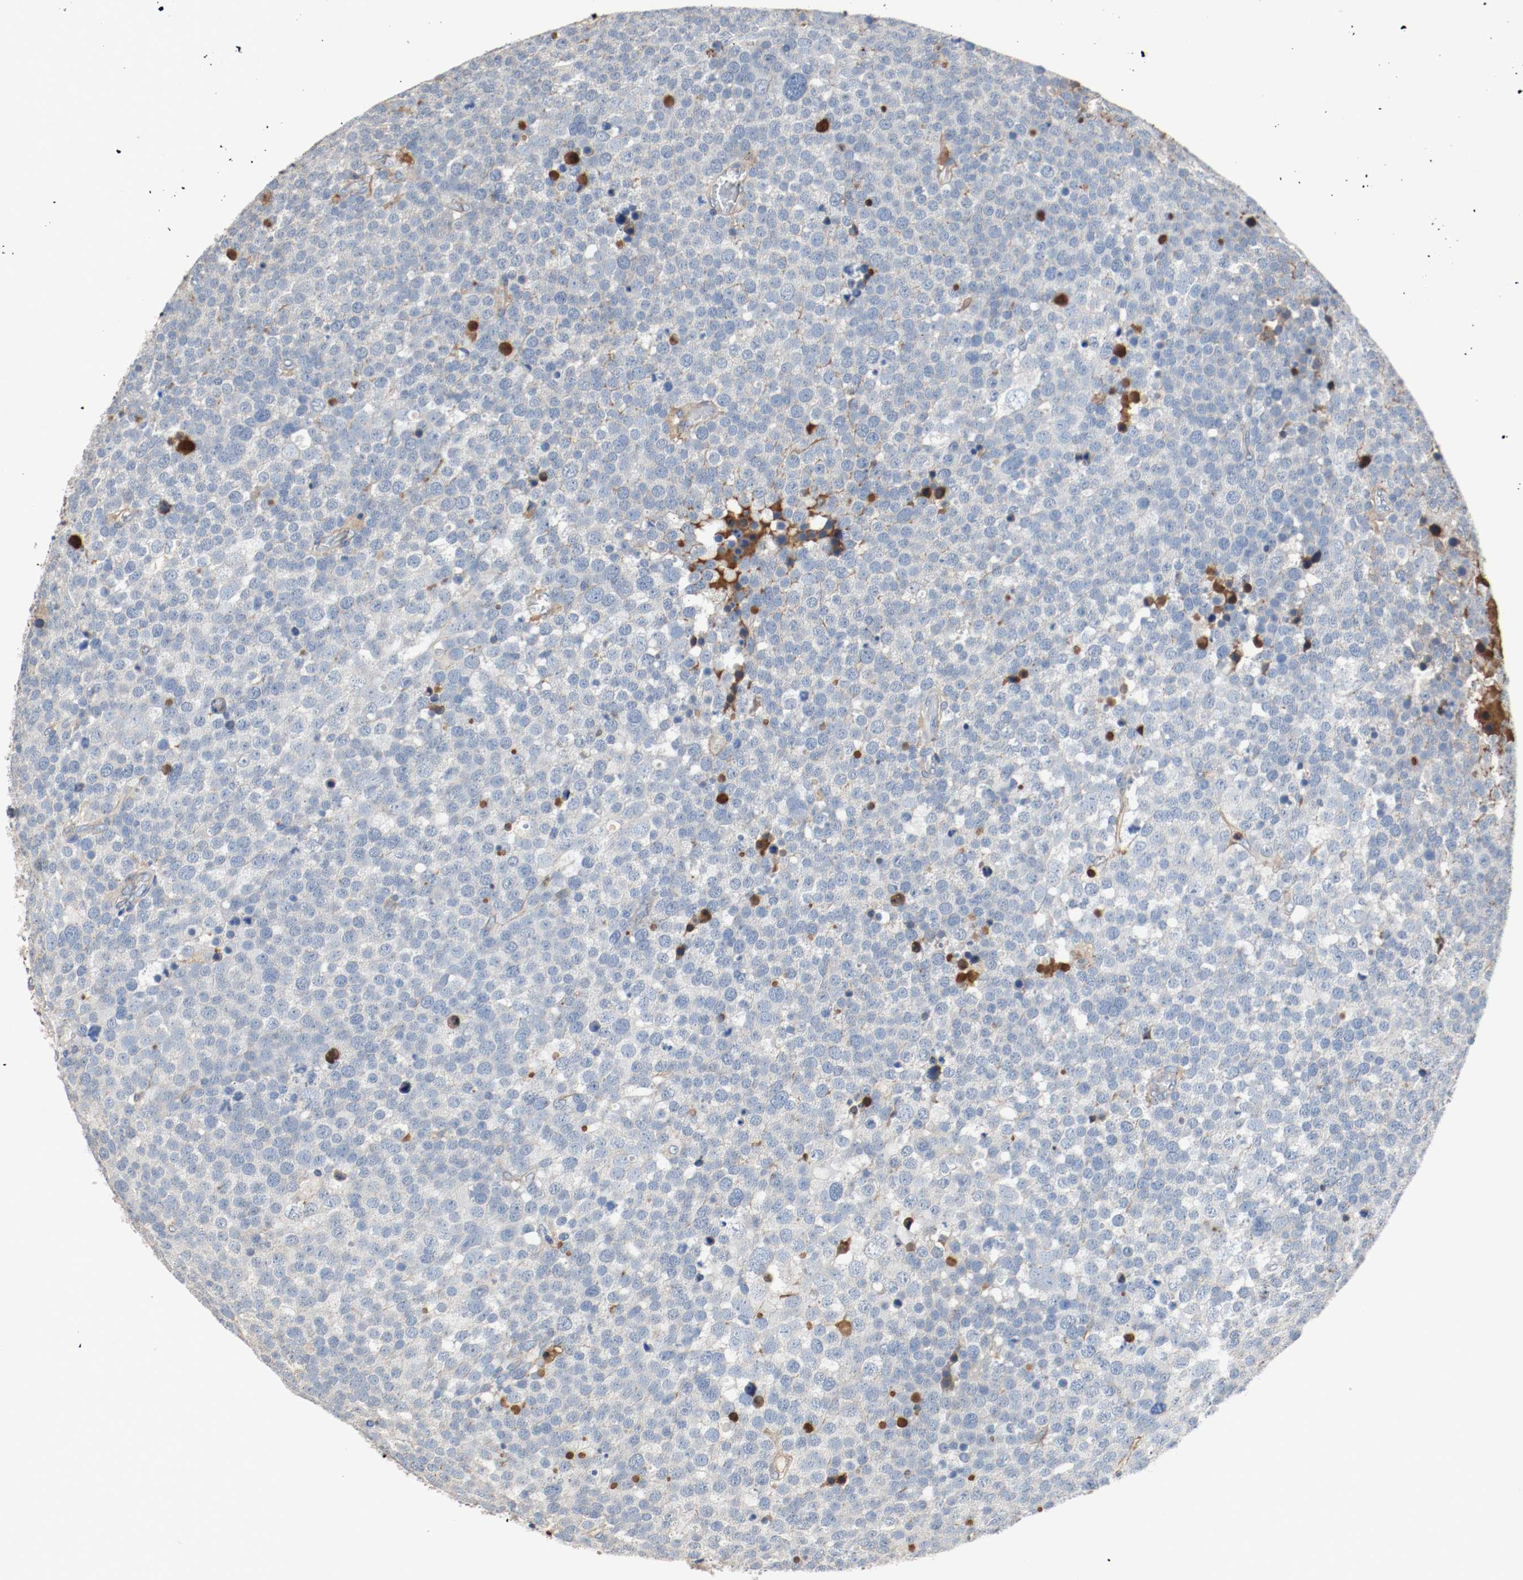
{"staining": {"intensity": "negative", "quantity": "none", "location": "none"}, "tissue": "testis cancer", "cell_type": "Tumor cells", "image_type": "cancer", "snomed": [{"axis": "morphology", "description": "Seminoma, NOS"}, {"axis": "topography", "description": "Testis"}], "caption": "Immunohistochemistry image of neoplastic tissue: human testis cancer (seminoma) stained with DAB (3,3'-diaminobenzidine) shows no significant protein staining in tumor cells.", "gene": "BLK", "patient": {"sex": "male", "age": 71}}